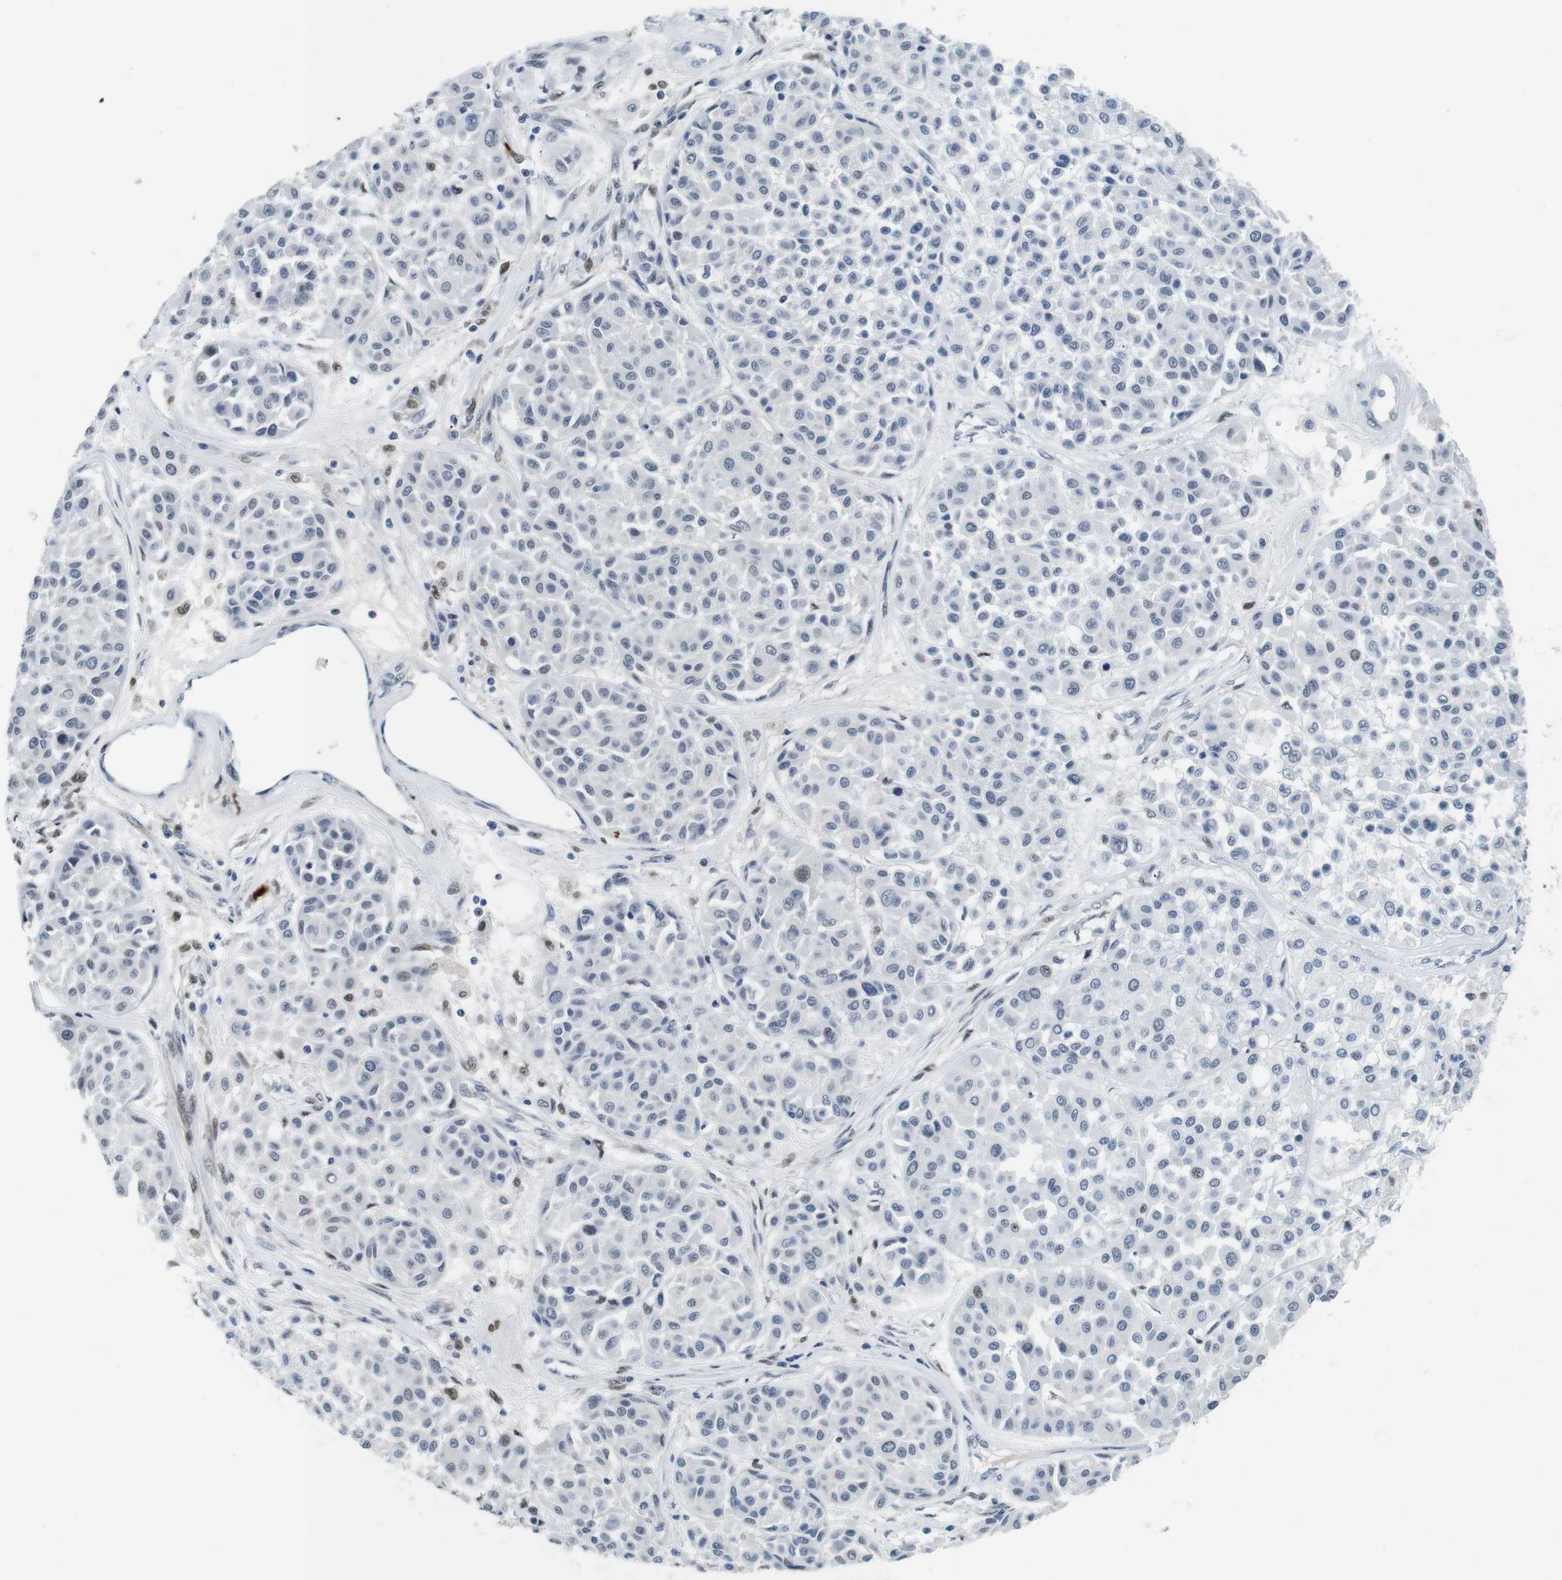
{"staining": {"intensity": "weak", "quantity": "<25%", "location": "nuclear"}, "tissue": "melanoma", "cell_type": "Tumor cells", "image_type": "cancer", "snomed": [{"axis": "morphology", "description": "Malignant melanoma, Metastatic site"}, {"axis": "topography", "description": "Soft tissue"}], "caption": "This is a histopathology image of IHC staining of melanoma, which shows no staining in tumor cells.", "gene": "IRF8", "patient": {"sex": "male", "age": 41}}